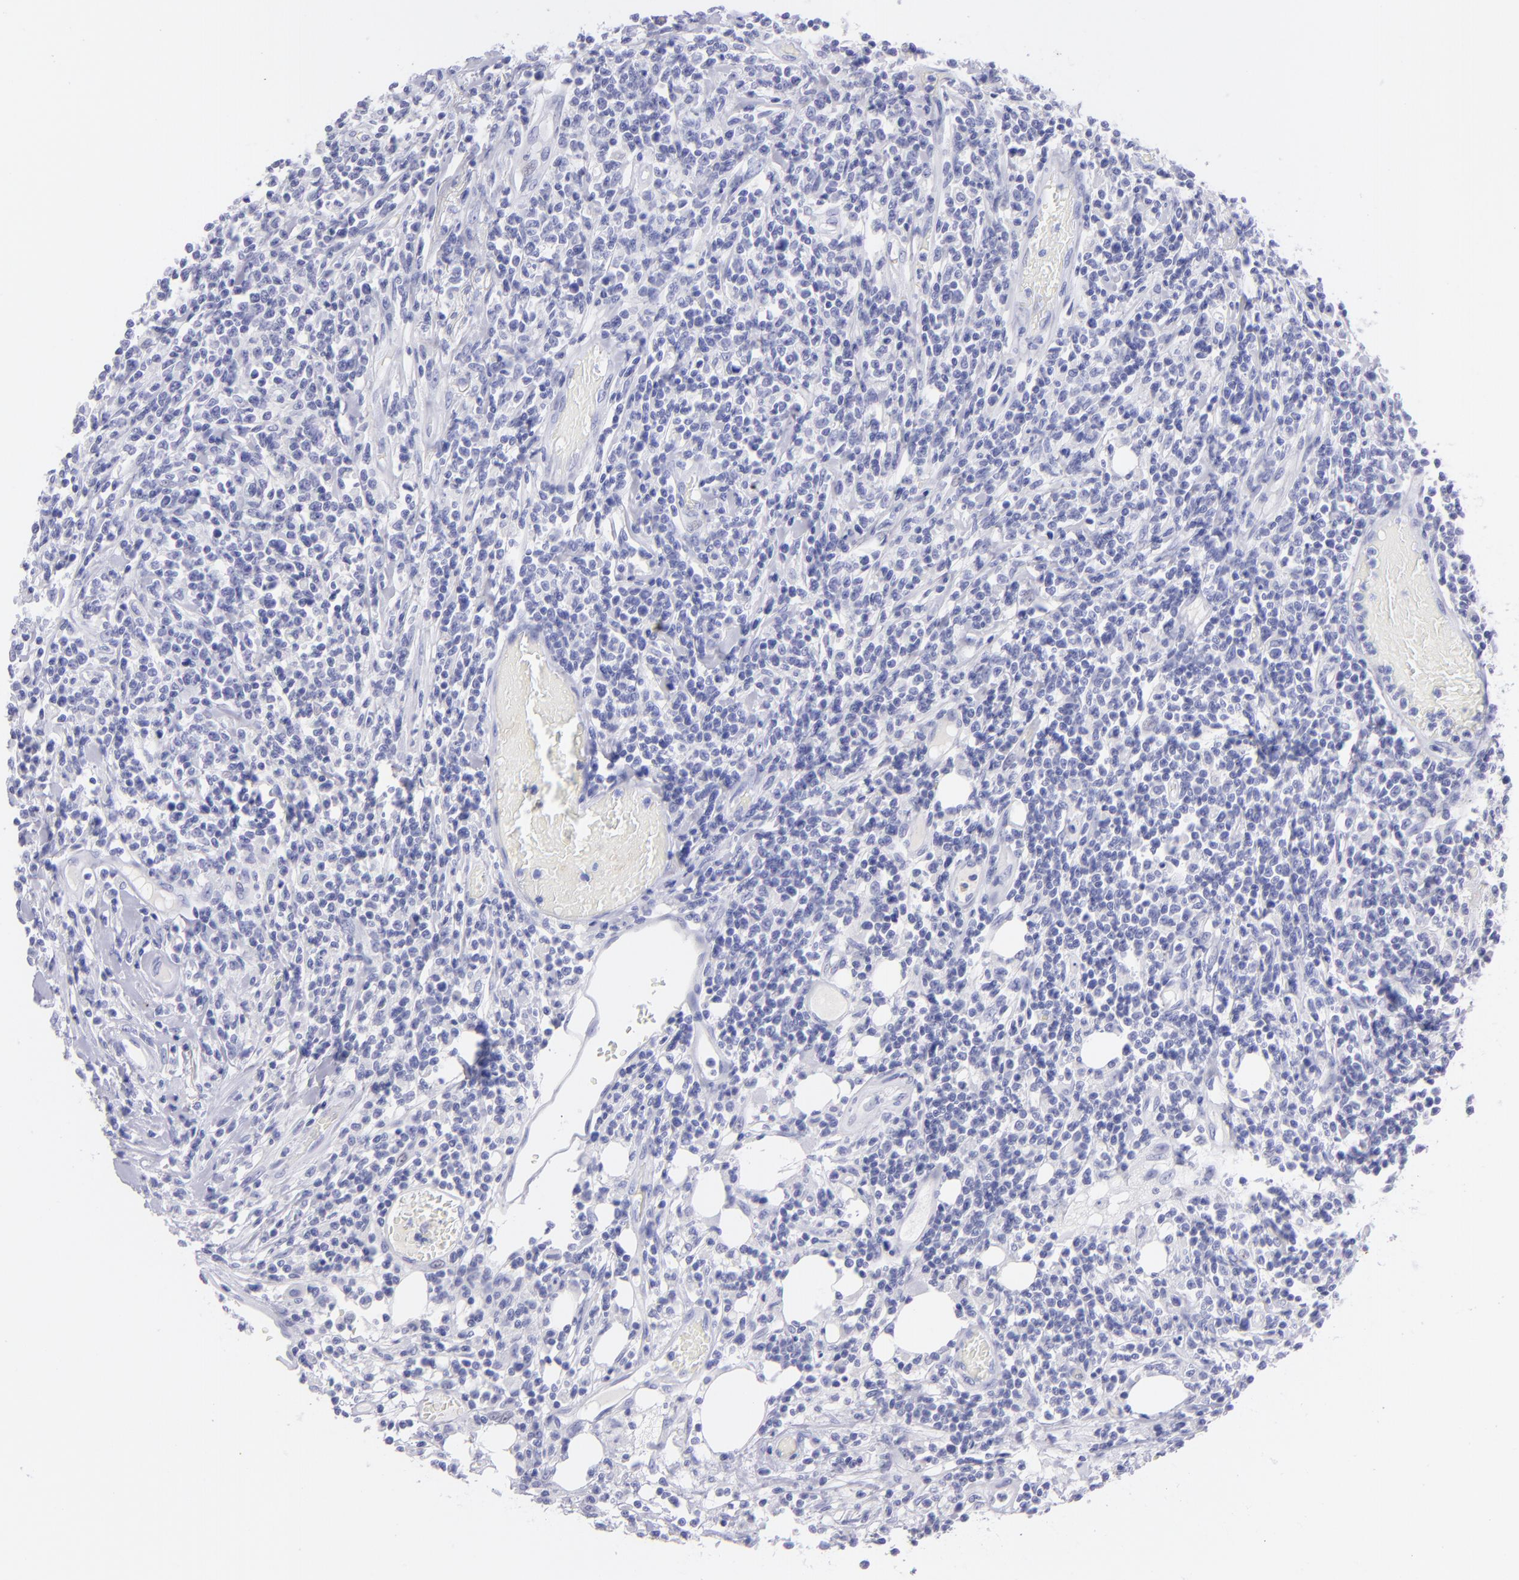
{"staining": {"intensity": "negative", "quantity": "none", "location": "none"}, "tissue": "lymphoma", "cell_type": "Tumor cells", "image_type": "cancer", "snomed": [{"axis": "morphology", "description": "Malignant lymphoma, non-Hodgkin's type, High grade"}, {"axis": "topography", "description": "Colon"}], "caption": "A high-resolution histopathology image shows IHC staining of high-grade malignant lymphoma, non-Hodgkin's type, which shows no significant staining in tumor cells. (DAB (3,3'-diaminobenzidine) IHC, high magnification).", "gene": "SLC1A2", "patient": {"sex": "male", "age": 82}}